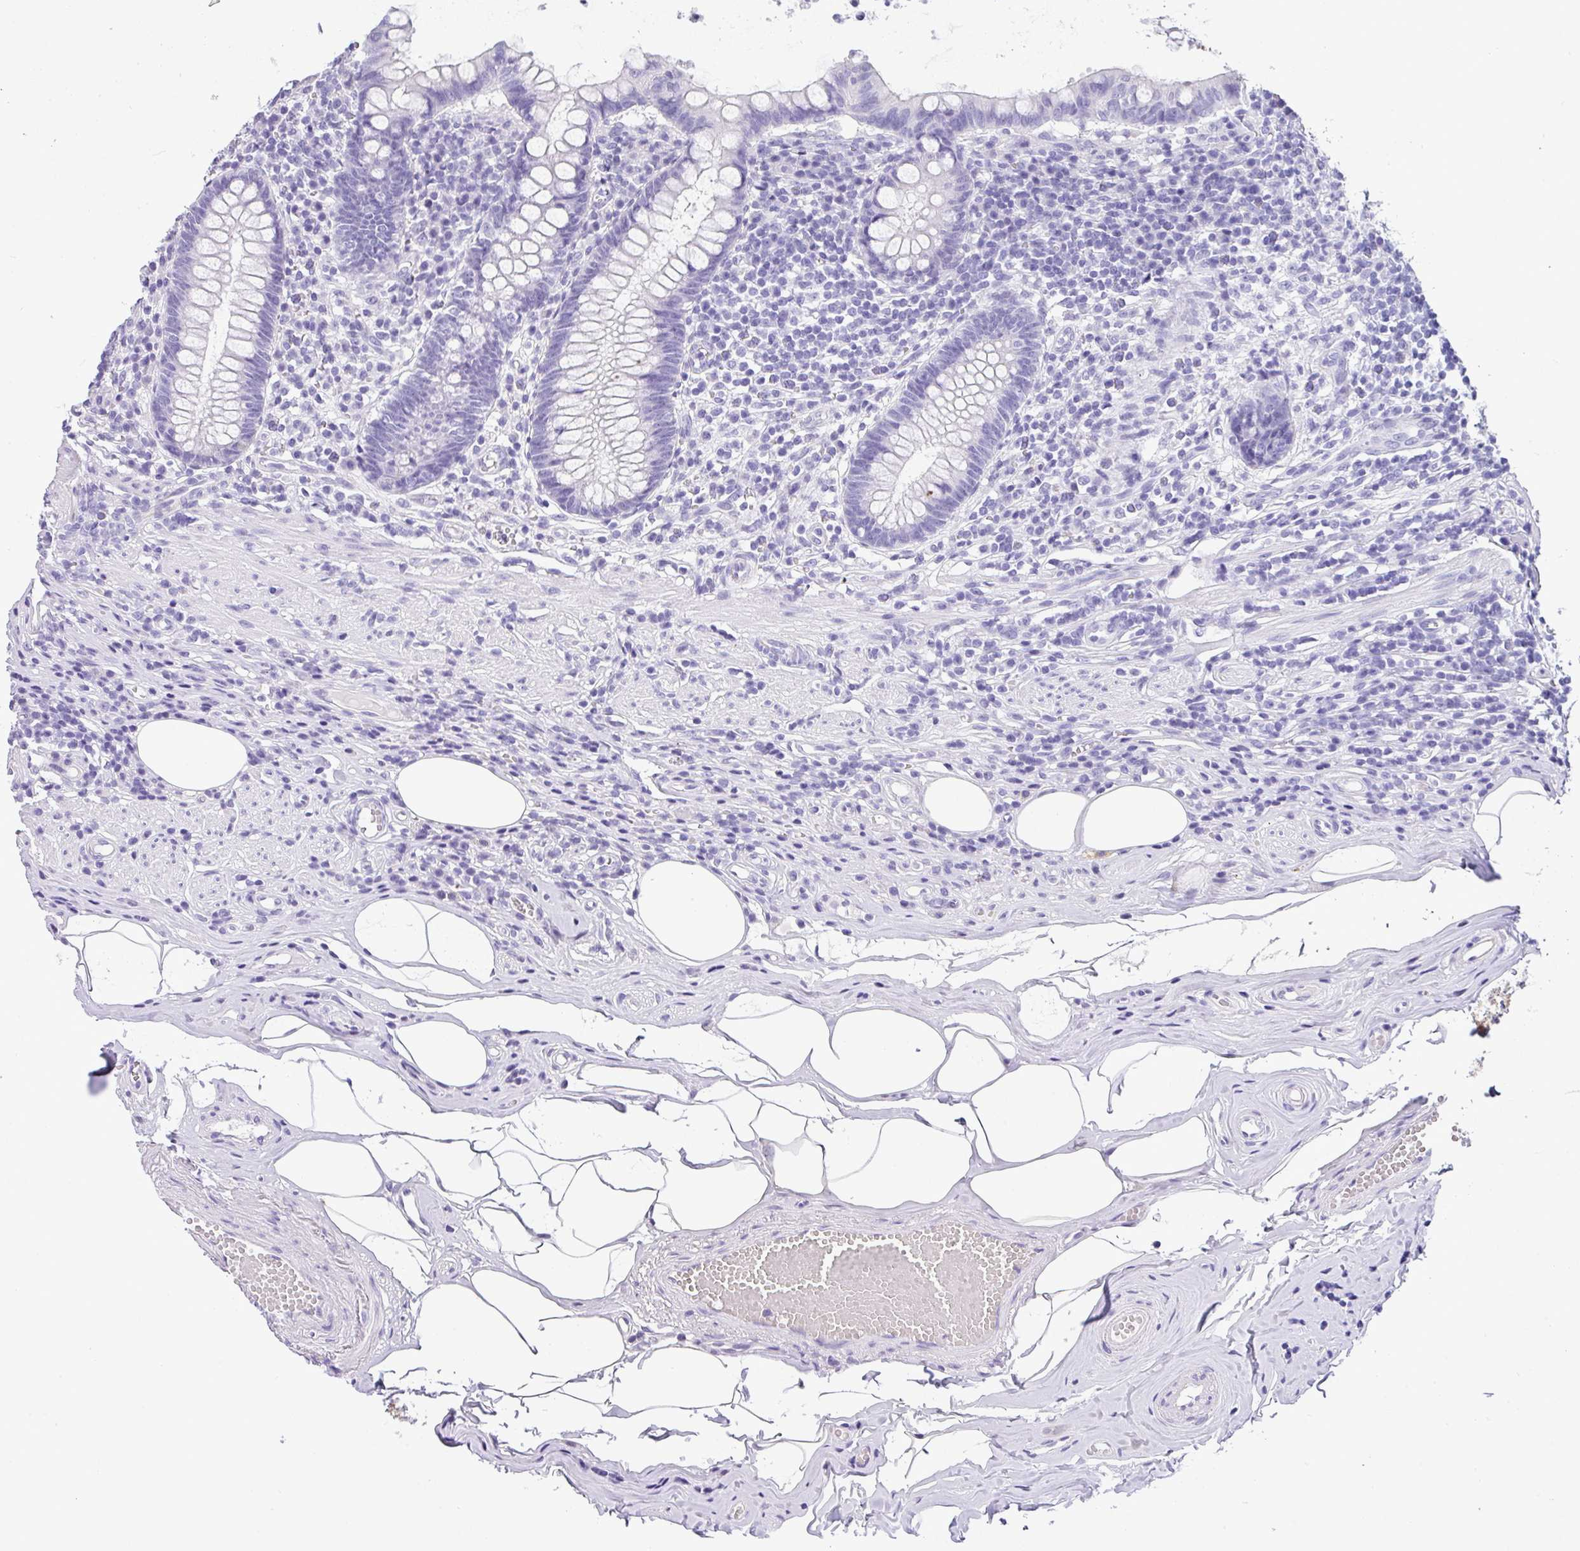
{"staining": {"intensity": "negative", "quantity": "none", "location": "none"}, "tissue": "appendix", "cell_type": "Glandular cells", "image_type": "normal", "snomed": [{"axis": "morphology", "description": "Normal tissue, NOS"}, {"axis": "topography", "description": "Appendix"}], "caption": "Immunohistochemistry (IHC) histopathology image of benign appendix: appendix stained with DAB (3,3'-diaminobenzidine) exhibits no significant protein positivity in glandular cells. (Stains: DAB (3,3'-diaminobenzidine) immunohistochemistry with hematoxylin counter stain, Microscopy: brightfield microscopy at high magnification).", "gene": "MUC21", "patient": {"sex": "female", "age": 56}}